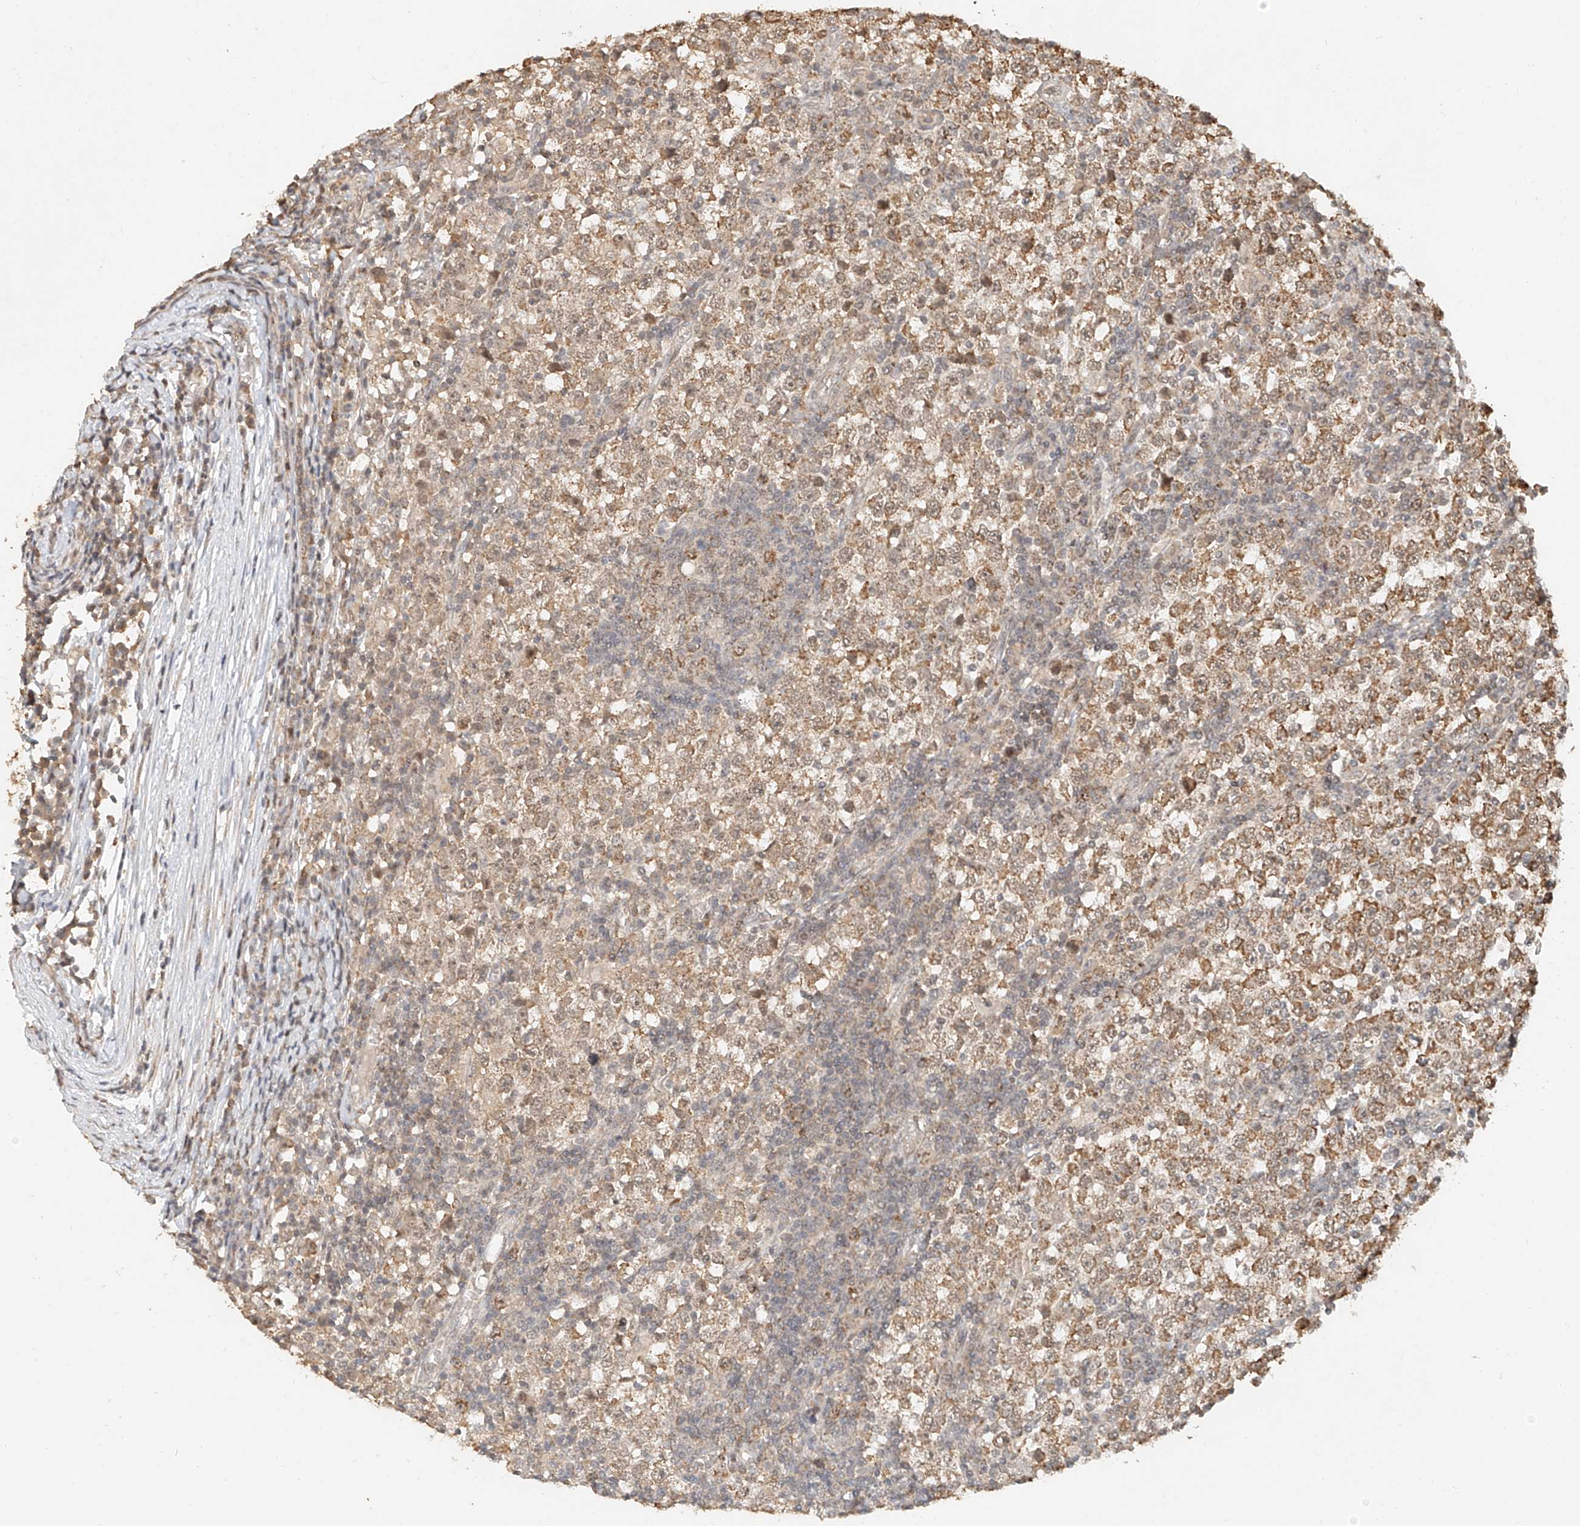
{"staining": {"intensity": "moderate", "quantity": ">75%", "location": "cytoplasmic/membranous"}, "tissue": "testis cancer", "cell_type": "Tumor cells", "image_type": "cancer", "snomed": [{"axis": "morphology", "description": "Seminoma, NOS"}, {"axis": "topography", "description": "Testis"}], "caption": "The photomicrograph displays immunohistochemical staining of testis cancer. There is moderate cytoplasmic/membranous positivity is present in about >75% of tumor cells. (Brightfield microscopy of DAB IHC at high magnification).", "gene": "CXorf58", "patient": {"sex": "male", "age": 65}}